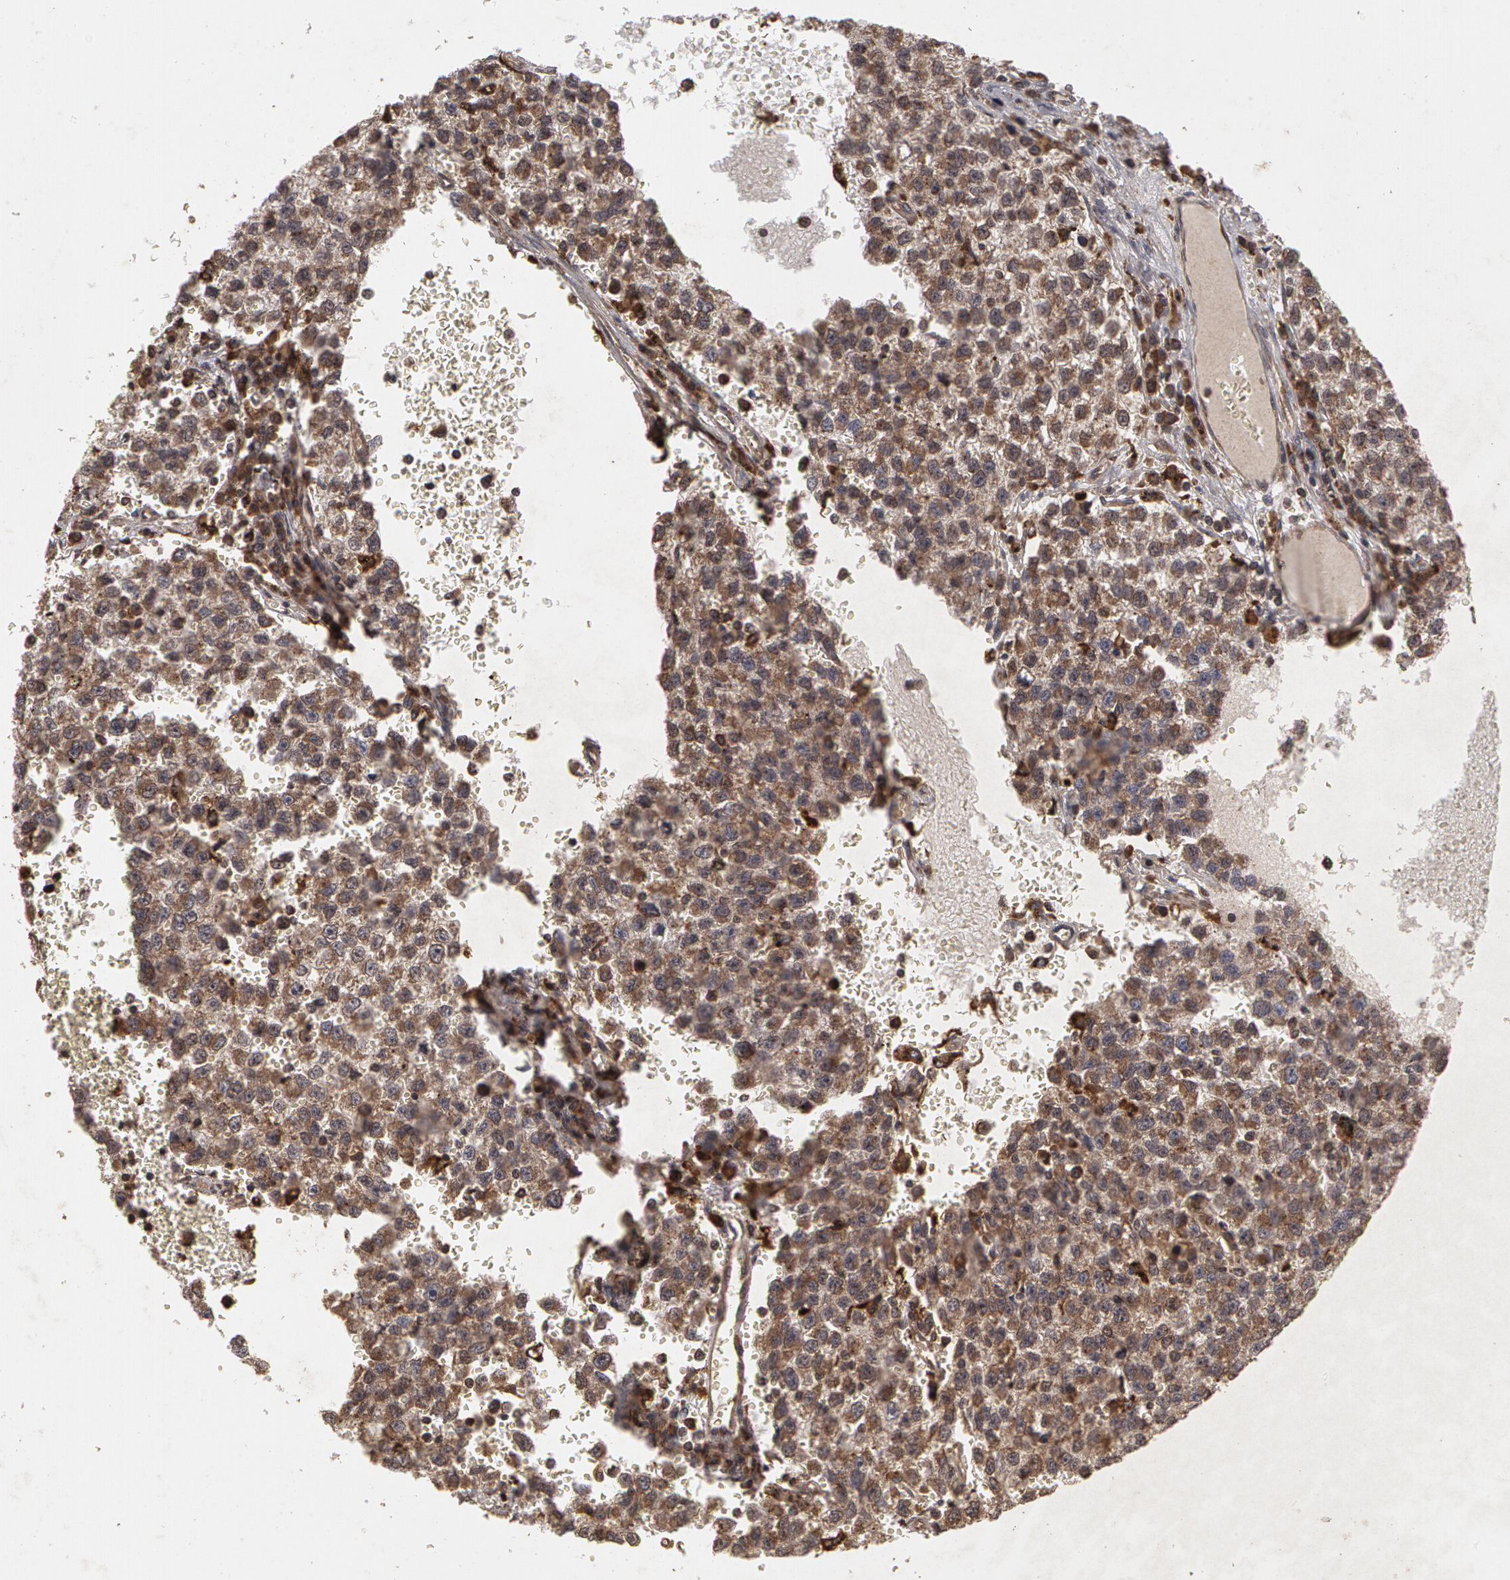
{"staining": {"intensity": "weak", "quantity": "25%-75%", "location": "cytoplasmic/membranous"}, "tissue": "testis cancer", "cell_type": "Tumor cells", "image_type": "cancer", "snomed": [{"axis": "morphology", "description": "Seminoma, NOS"}, {"axis": "topography", "description": "Testis"}], "caption": "Protein staining demonstrates weak cytoplasmic/membranous positivity in approximately 25%-75% of tumor cells in seminoma (testis).", "gene": "CALR", "patient": {"sex": "male", "age": 35}}